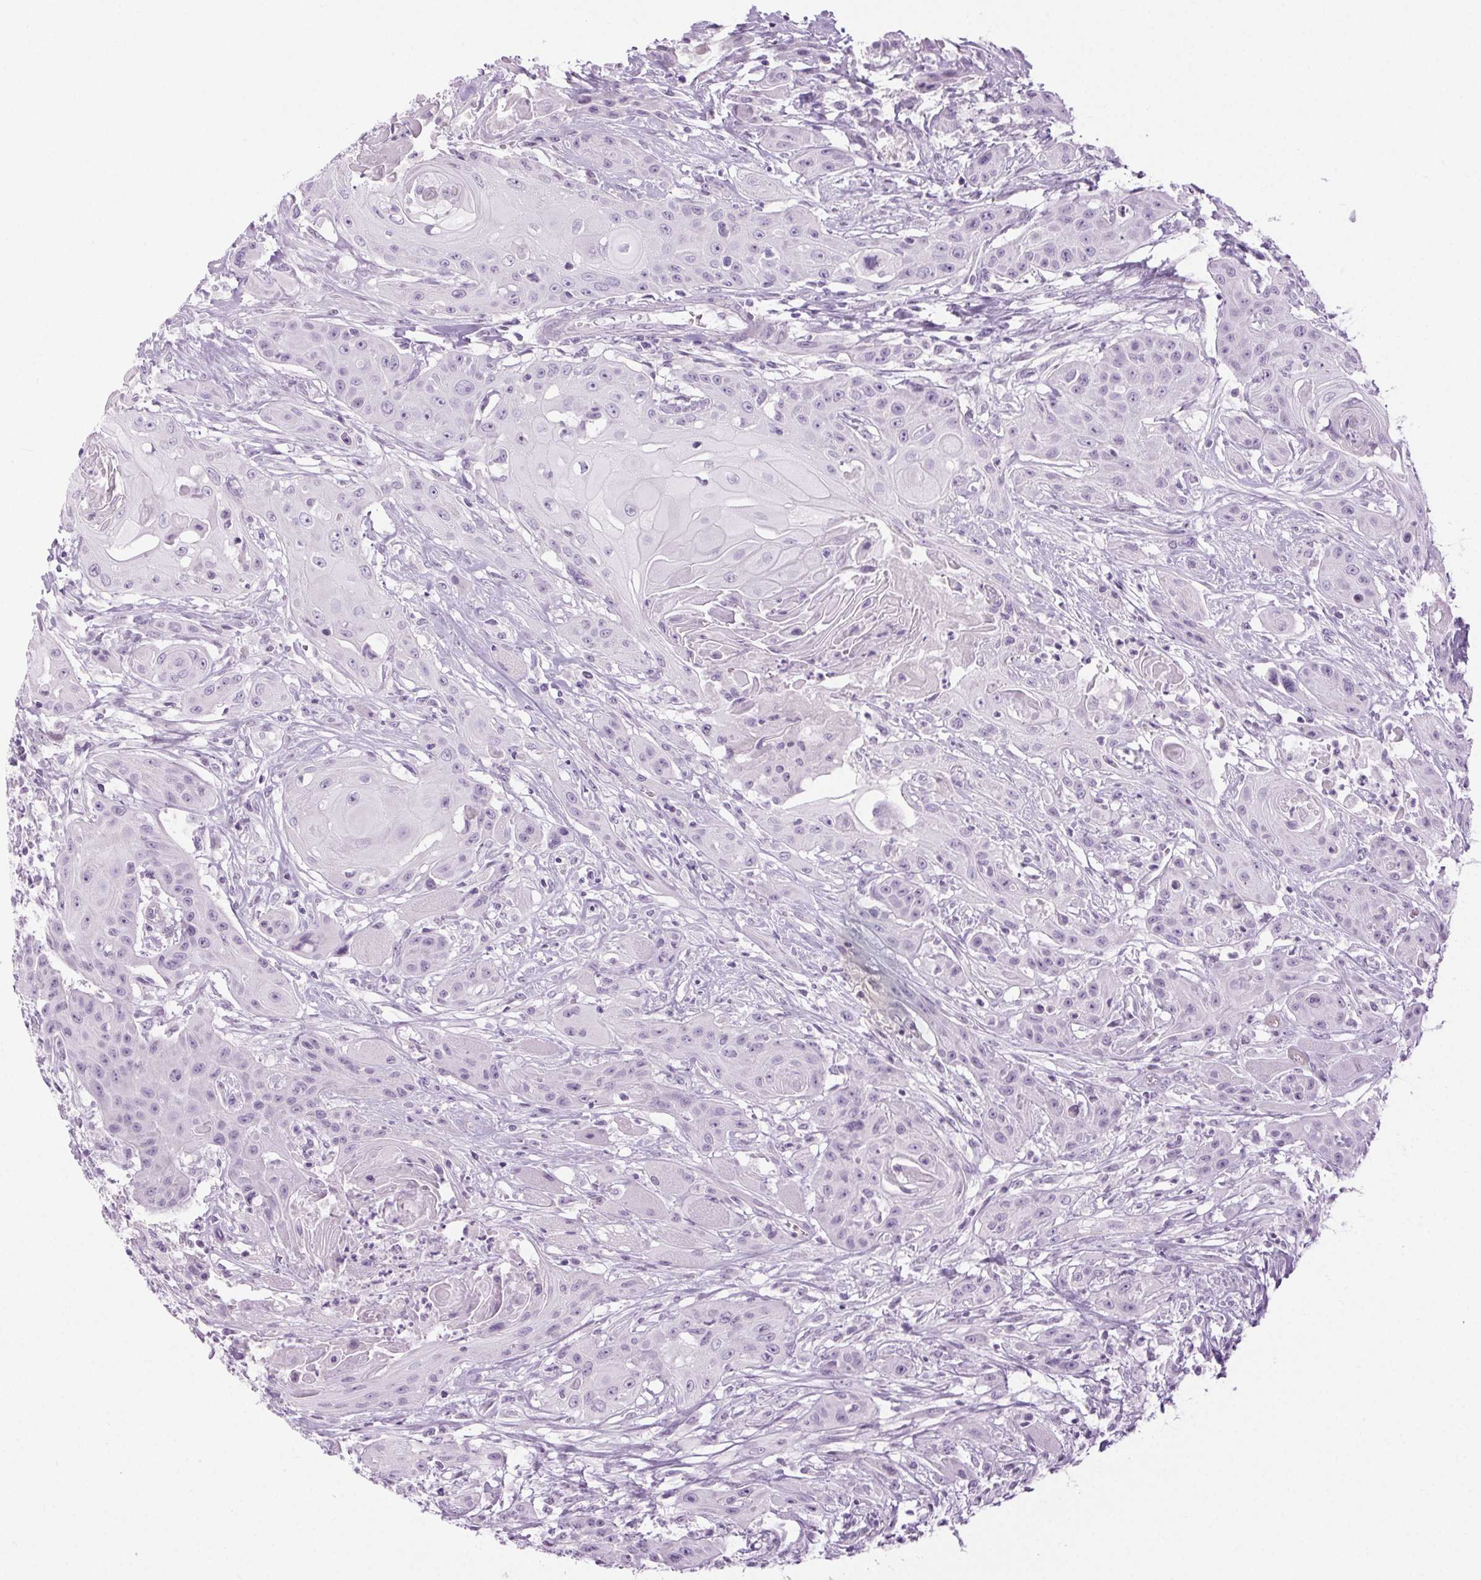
{"staining": {"intensity": "negative", "quantity": "none", "location": "none"}, "tissue": "head and neck cancer", "cell_type": "Tumor cells", "image_type": "cancer", "snomed": [{"axis": "morphology", "description": "Squamous cell carcinoma, NOS"}, {"axis": "topography", "description": "Oral tissue"}, {"axis": "topography", "description": "Head-Neck"}, {"axis": "topography", "description": "Neck, NOS"}], "caption": "High magnification brightfield microscopy of head and neck cancer stained with DAB (3,3'-diaminobenzidine) (brown) and counterstained with hematoxylin (blue): tumor cells show no significant staining. The staining was performed using DAB to visualize the protein expression in brown, while the nuclei were stained in blue with hematoxylin (Magnification: 20x).", "gene": "BEND2", "patient": {"sex": "female", "age": 55}}